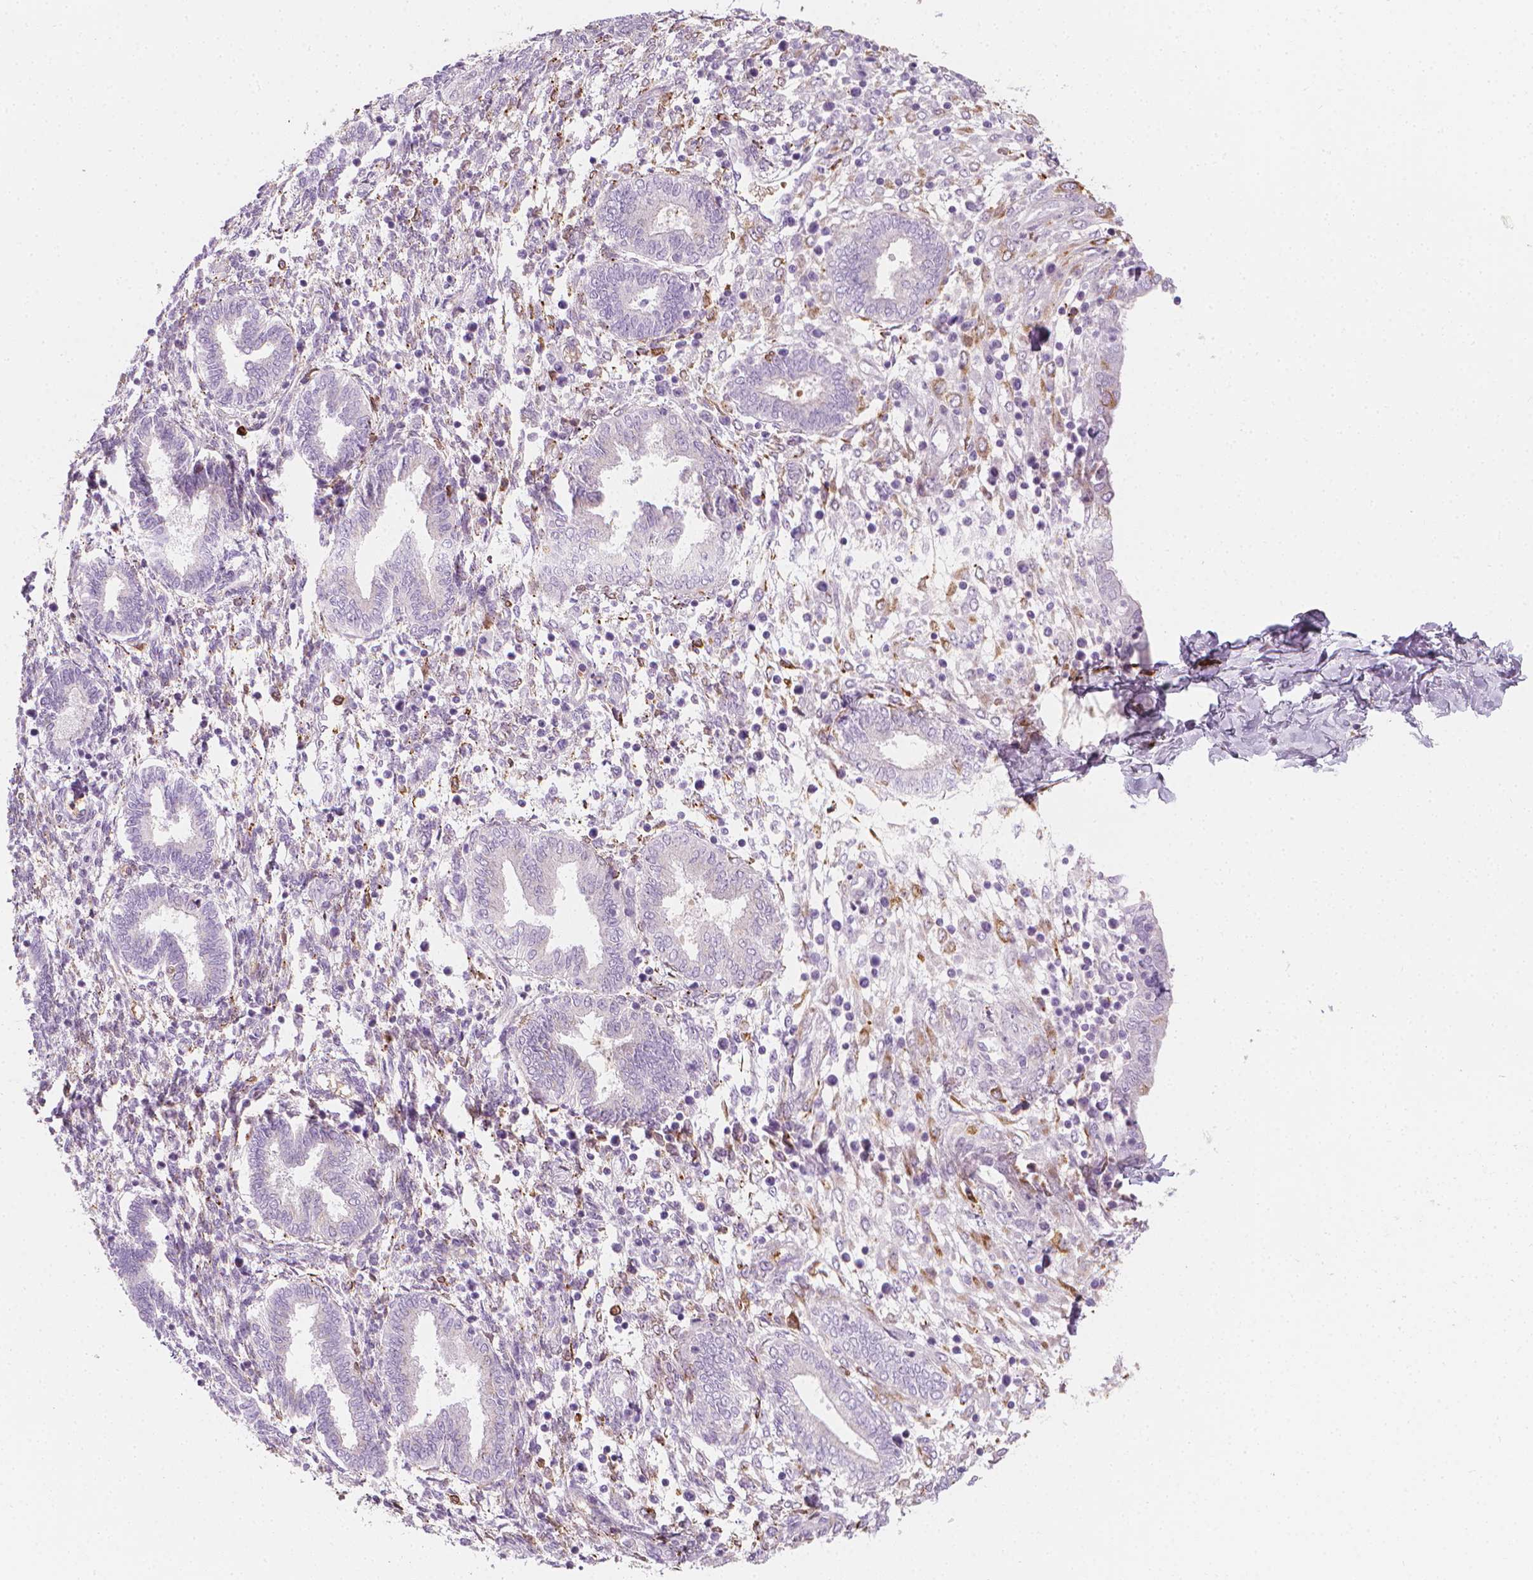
{"staining": {"intensity": "negative", "quantity": "none", "location": "none"}, "tissue": "endometrium", "cell_type": "Cells in endometrial stroma", "image_type": "normal", "snomed": [{"axis": "morphology", "description": "Normal tissue, NOS"}, {"axis": "topography", "description": "Endometrium"}], "caption": "Protein analysis of benign endometrium exhibits no significant staining in cells in endometrial stroma. (Brightfield microscopy of DAB (3,3'-diaminobenzidine) immunohistochemistry (IHC) at high magnification).", "gene": "CES1", "patient": {"sex": "female", "age": 42}}